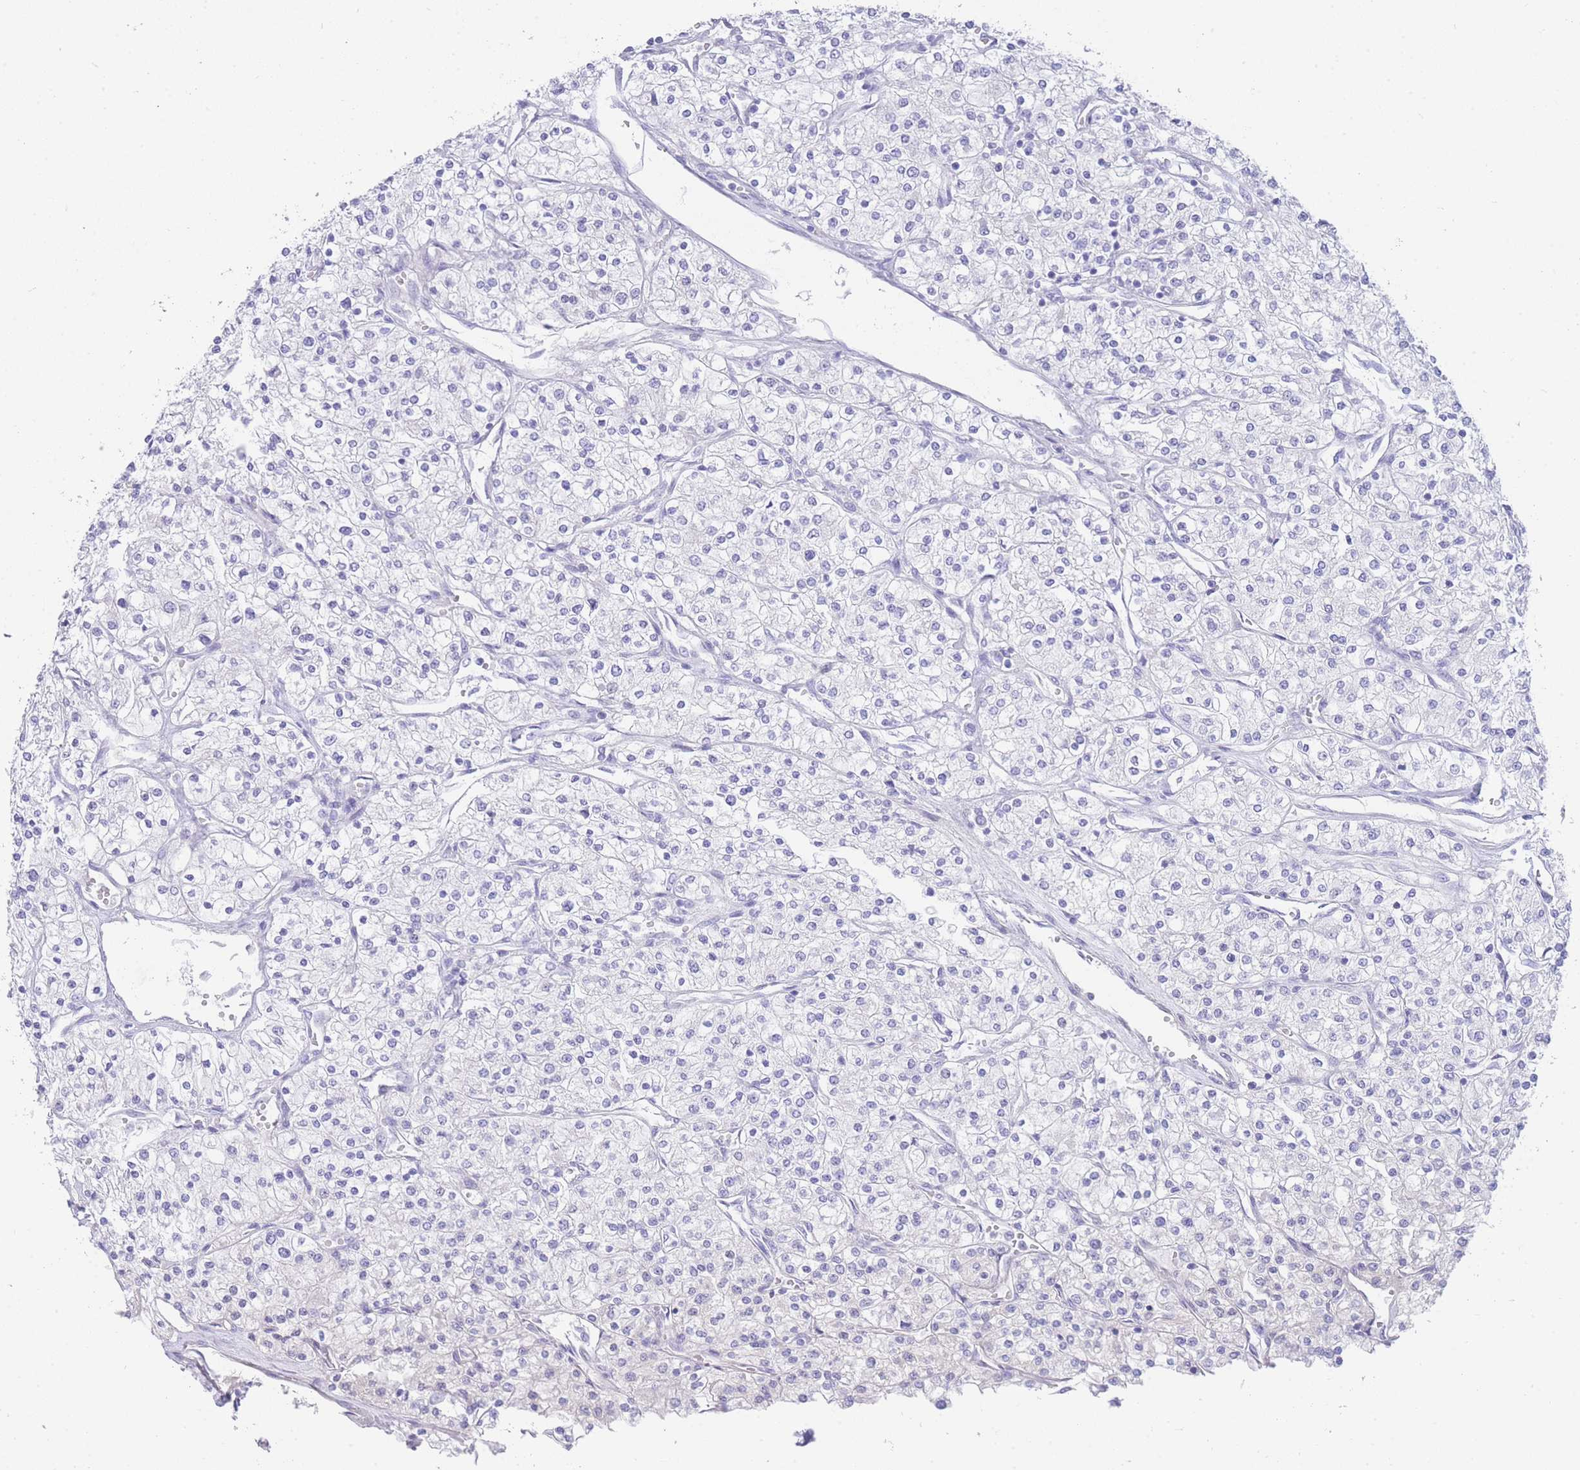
{"staining": {"intensity": "negative", "quantity": "none", "location": "none"}, "tissue": "renal cancer", "cell_type": "Tumor cells", "image_type": "cancer", "snomed": [{"axis": "morphology", "description": "Adenocarcinoma, NOS"}, {"axis": "topography", "description": "Kidney"}], "caption": "An immunohistochemistry (IHC) micrograph of renal cancer is shown. There is no staining in tumor cells of renal cancer. (IHC, brightfield microscopy, high magnification).", "gene": "LRRC37A", "patient": {"sex": "male", "age": 80}}